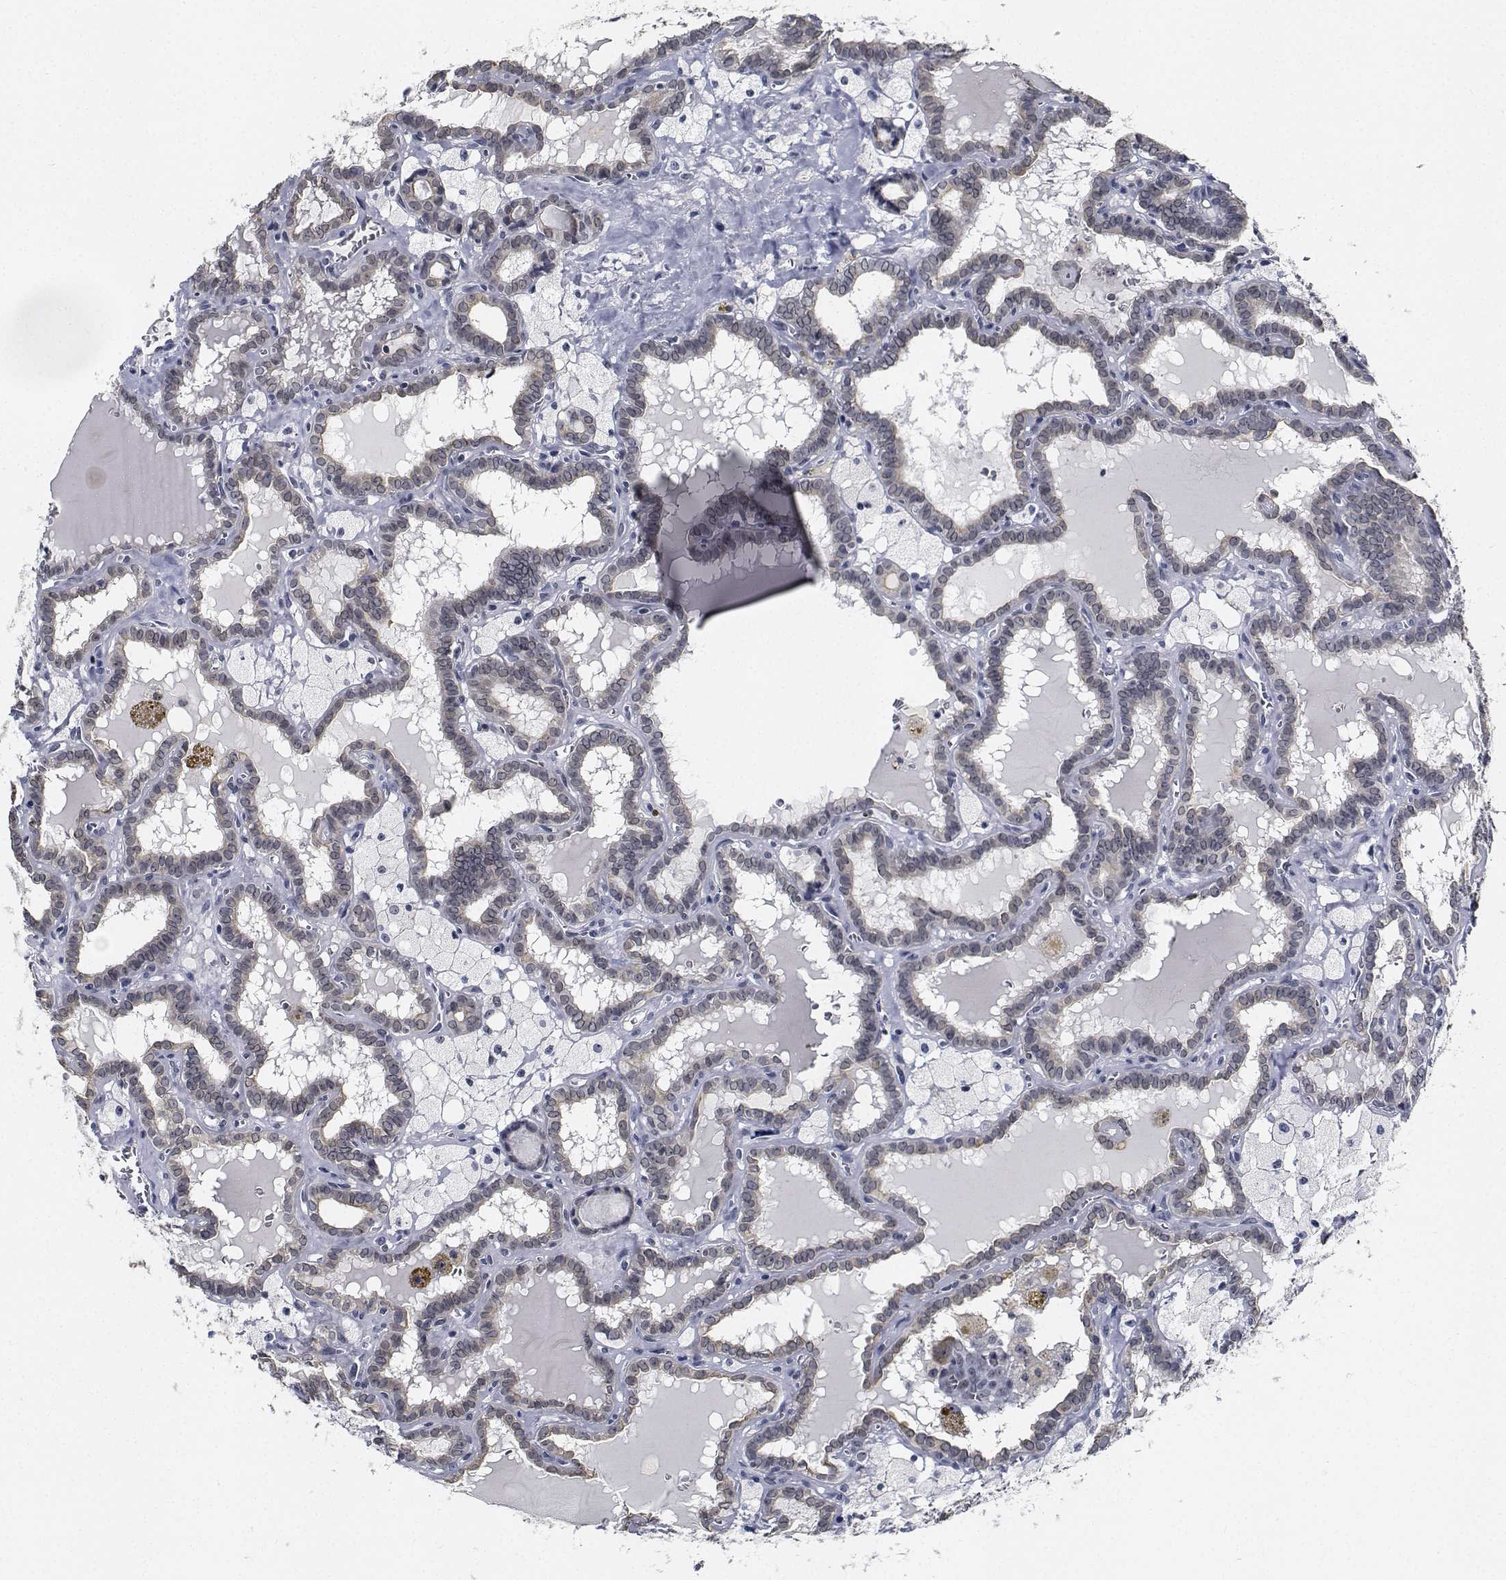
{"staining": {"intensity": "negative", "quantity": "none", "location": "none"}, "tissue": "thyroid cancer", "cell_type": "Tumor cells", "image_type": "cancer", "snomed": [{"axis": "morphology", "description": "Papillary adenocarcinoma, NOS"}, {"axis": "topography", "description": "Thyroid gland"}], "caption": "Tumor cells are negative for brown protein staining in papillary adenocarcinoma (thyroid).", "gene": "NVL", "patient": {"sex": "female", "age": 39}}